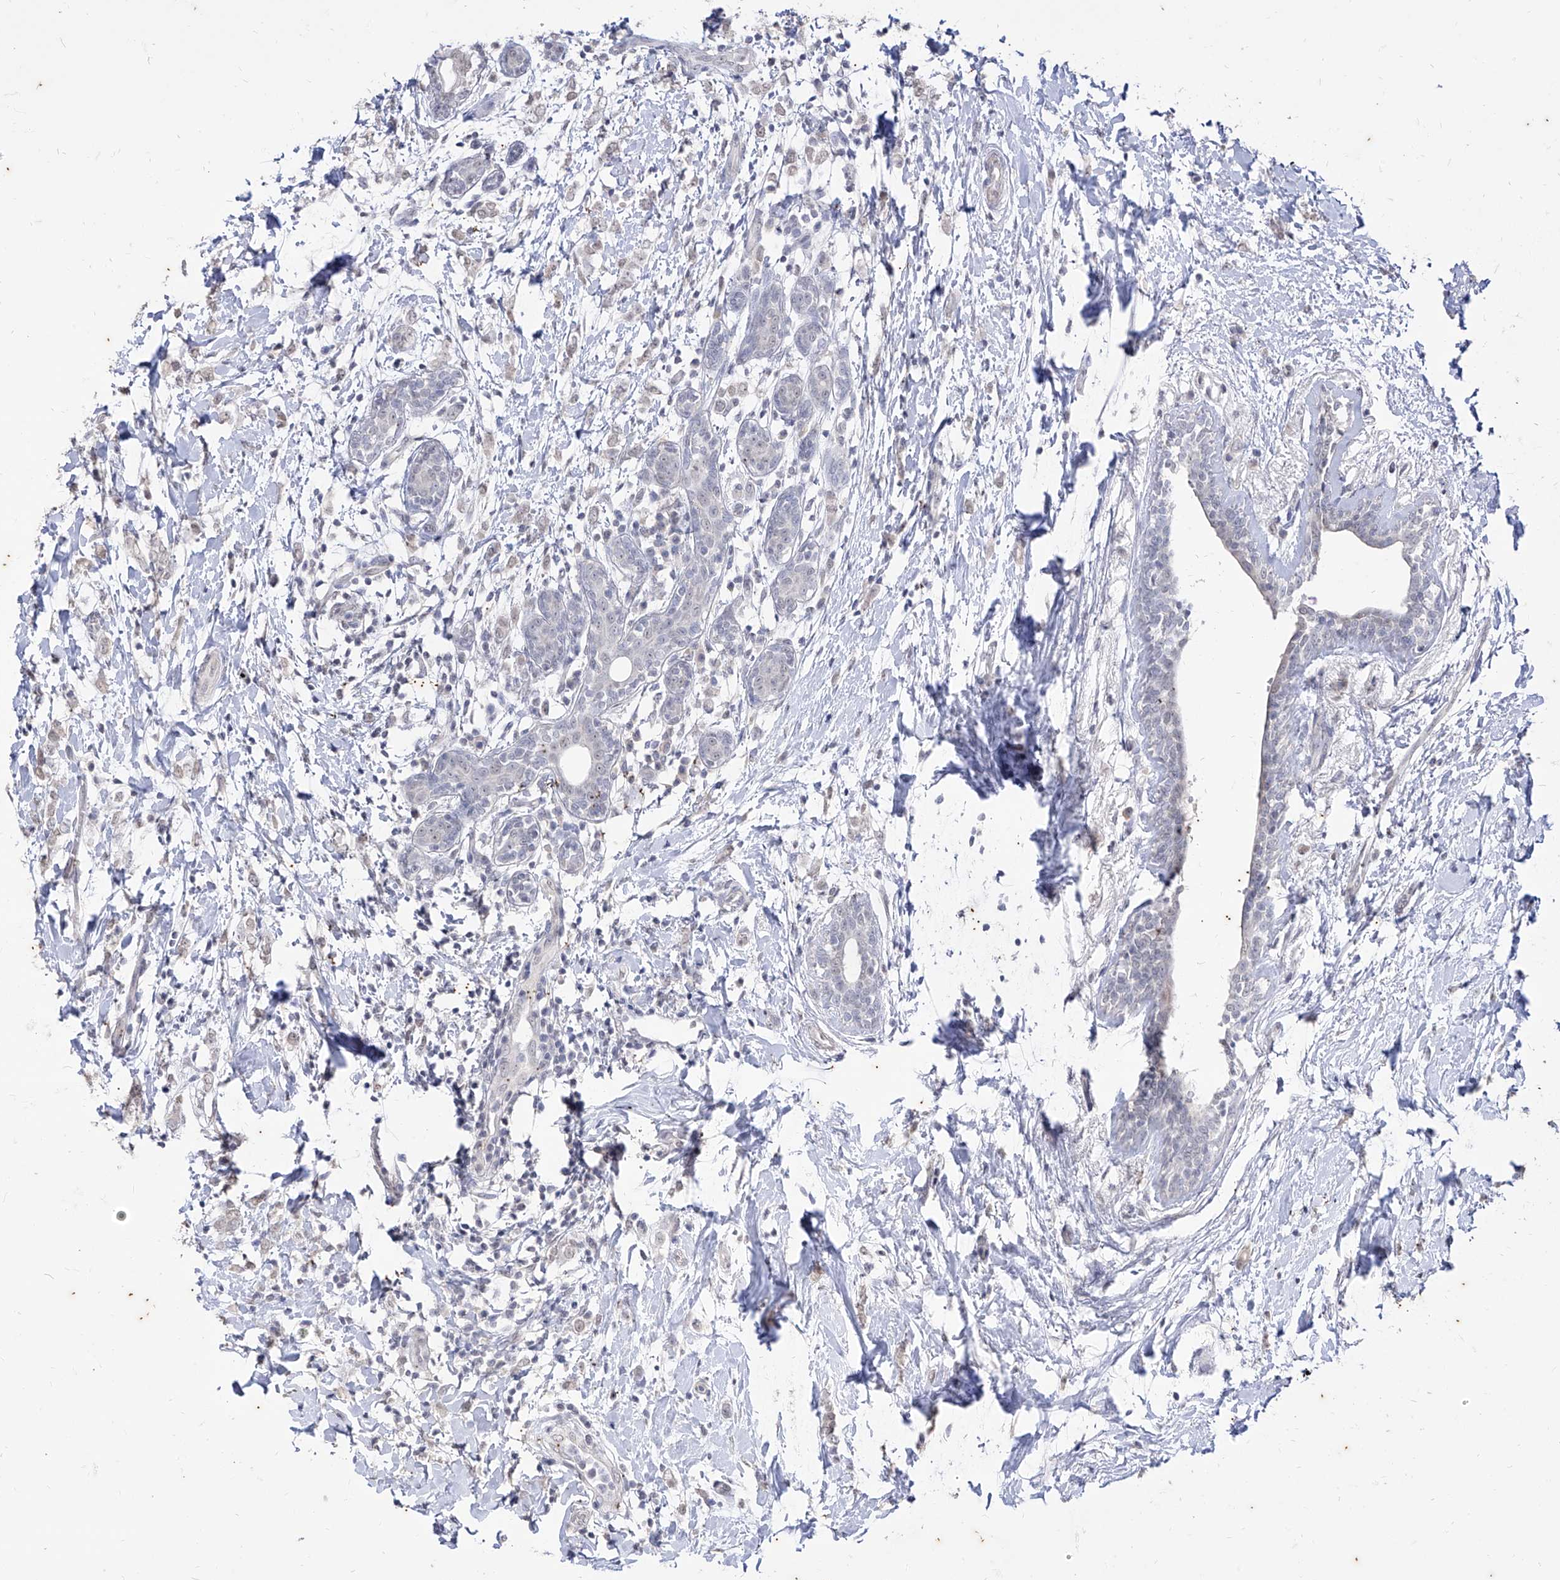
{"staining": {"intensity": "weak", "quantity": "<25%", "location": "nuclear"}, "tissue": "breast cancer", "cell_type": "Tumor cells", "image_type": "cancer", "snomed": [{"axis": "morphology", "description": "Normal tissue, NOS"}, {"axis": "morphology", "description": "Lobular carcinoma"}, {"axis": "topography", "description": "Breast"}], "caption": "Immunohistochemistry (IHC) micrograph of neoplastic tissue: breast lobular carcinoma stained with DAB (3,3'-diaminobenzidine) exhibits no significant protein staining in tumor cells. (DAB (3,3'-diaminobenzidine) immunohistochemistry visualized using brightfield microscopy, high magnification).", "gene": "PHF20L1", "patient": {"sex": "female", "age": 47}}